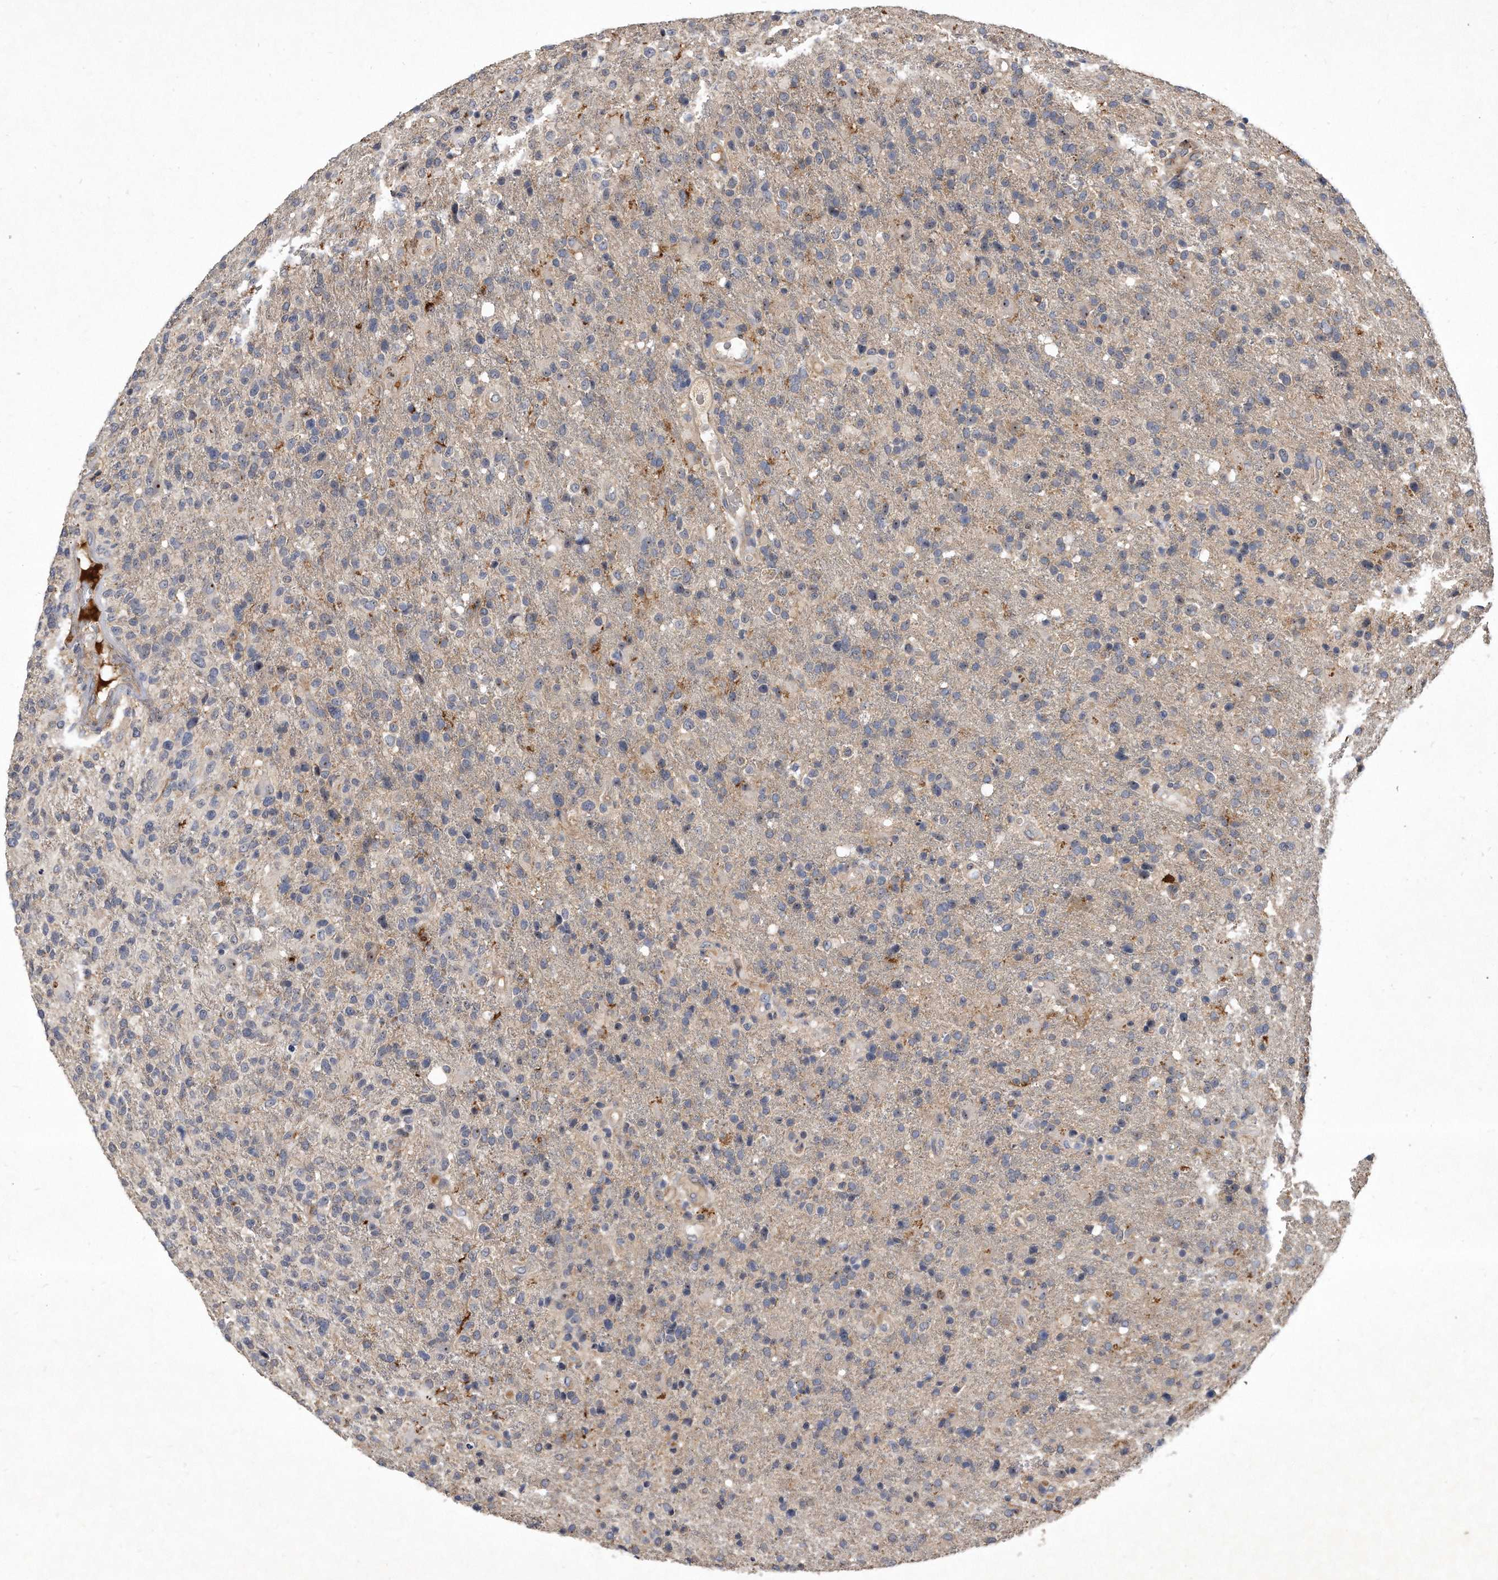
{"staining": {"intensity": "negative", "quantity": "none", "location": "none"}, "tissue": "glioma", "cell_type": "Tumor cells", "image_type": "cancer", "snomed": [{"axis": "morphology", "description": "Glioma, malignant, High grade"}, {"axis": "topography", "description": "Brain"}], "caption": "A high-resolution image shows IHC staining of glioma, which demonstrates no significant staining in tumor cells.", "gene": "PGBD2", "patient": {"sex": "male", "age": 72}}